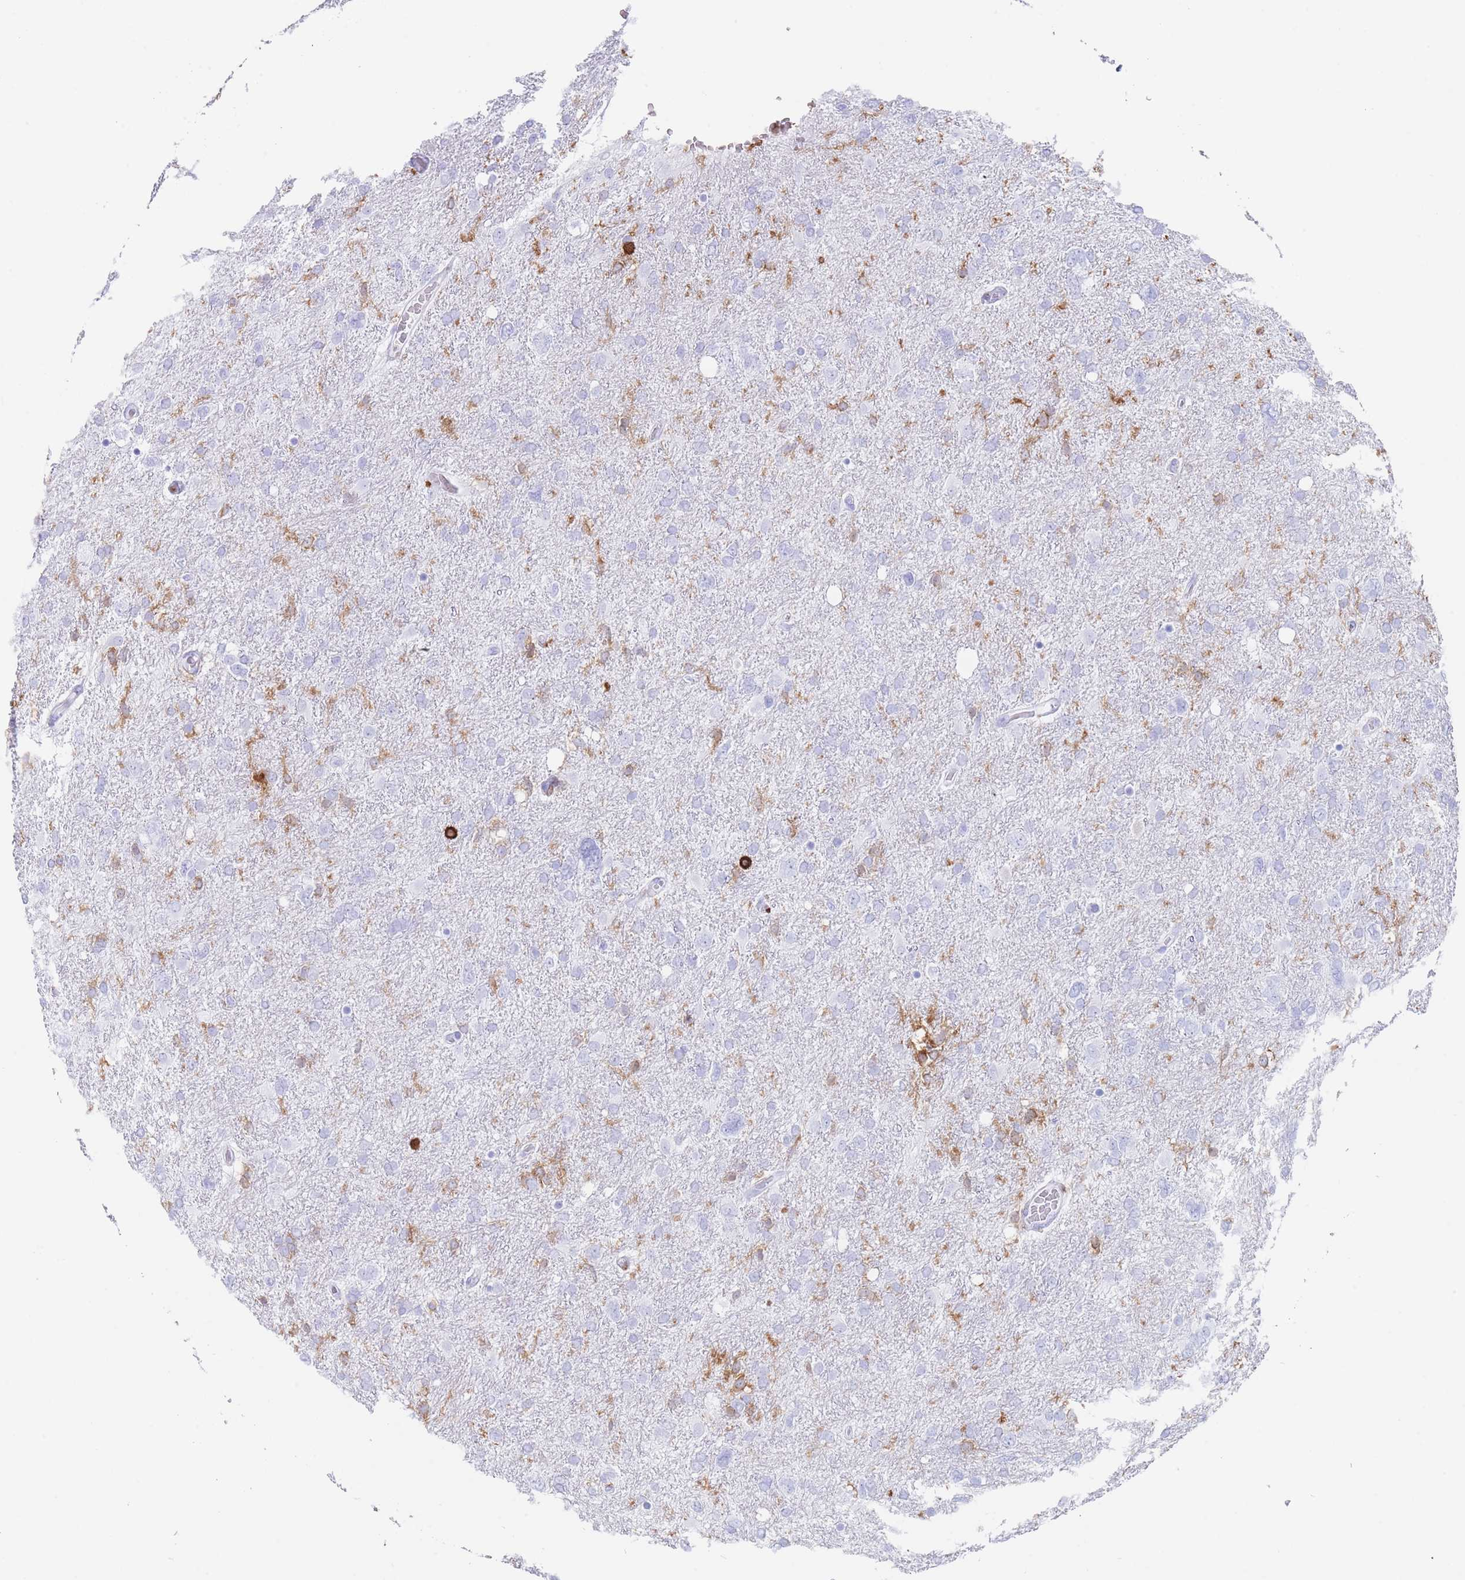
{"staining": {"intensity": "moderate", "quantity": "<25%", "location": "cytoplasmic/membranous"}, "tissue": "glioma", "cell_type": "Tumor cells", "image_type": "cancer", "snomed": [{"axis": "morphology", "description": "Glioma, malignant, High grade"}, {"axis": "topography", "description": "Brain"}], "caption": "Brown immunohistochemical staining in glioma displays moderate cytoplasmic/membranous staining in approximately <25% of tumor cells. (brown staining indicates protein expression, while blue staining denotes nuclei).", "gene": "CORO1A", "patient": {"sex": "male", "age": 61}}